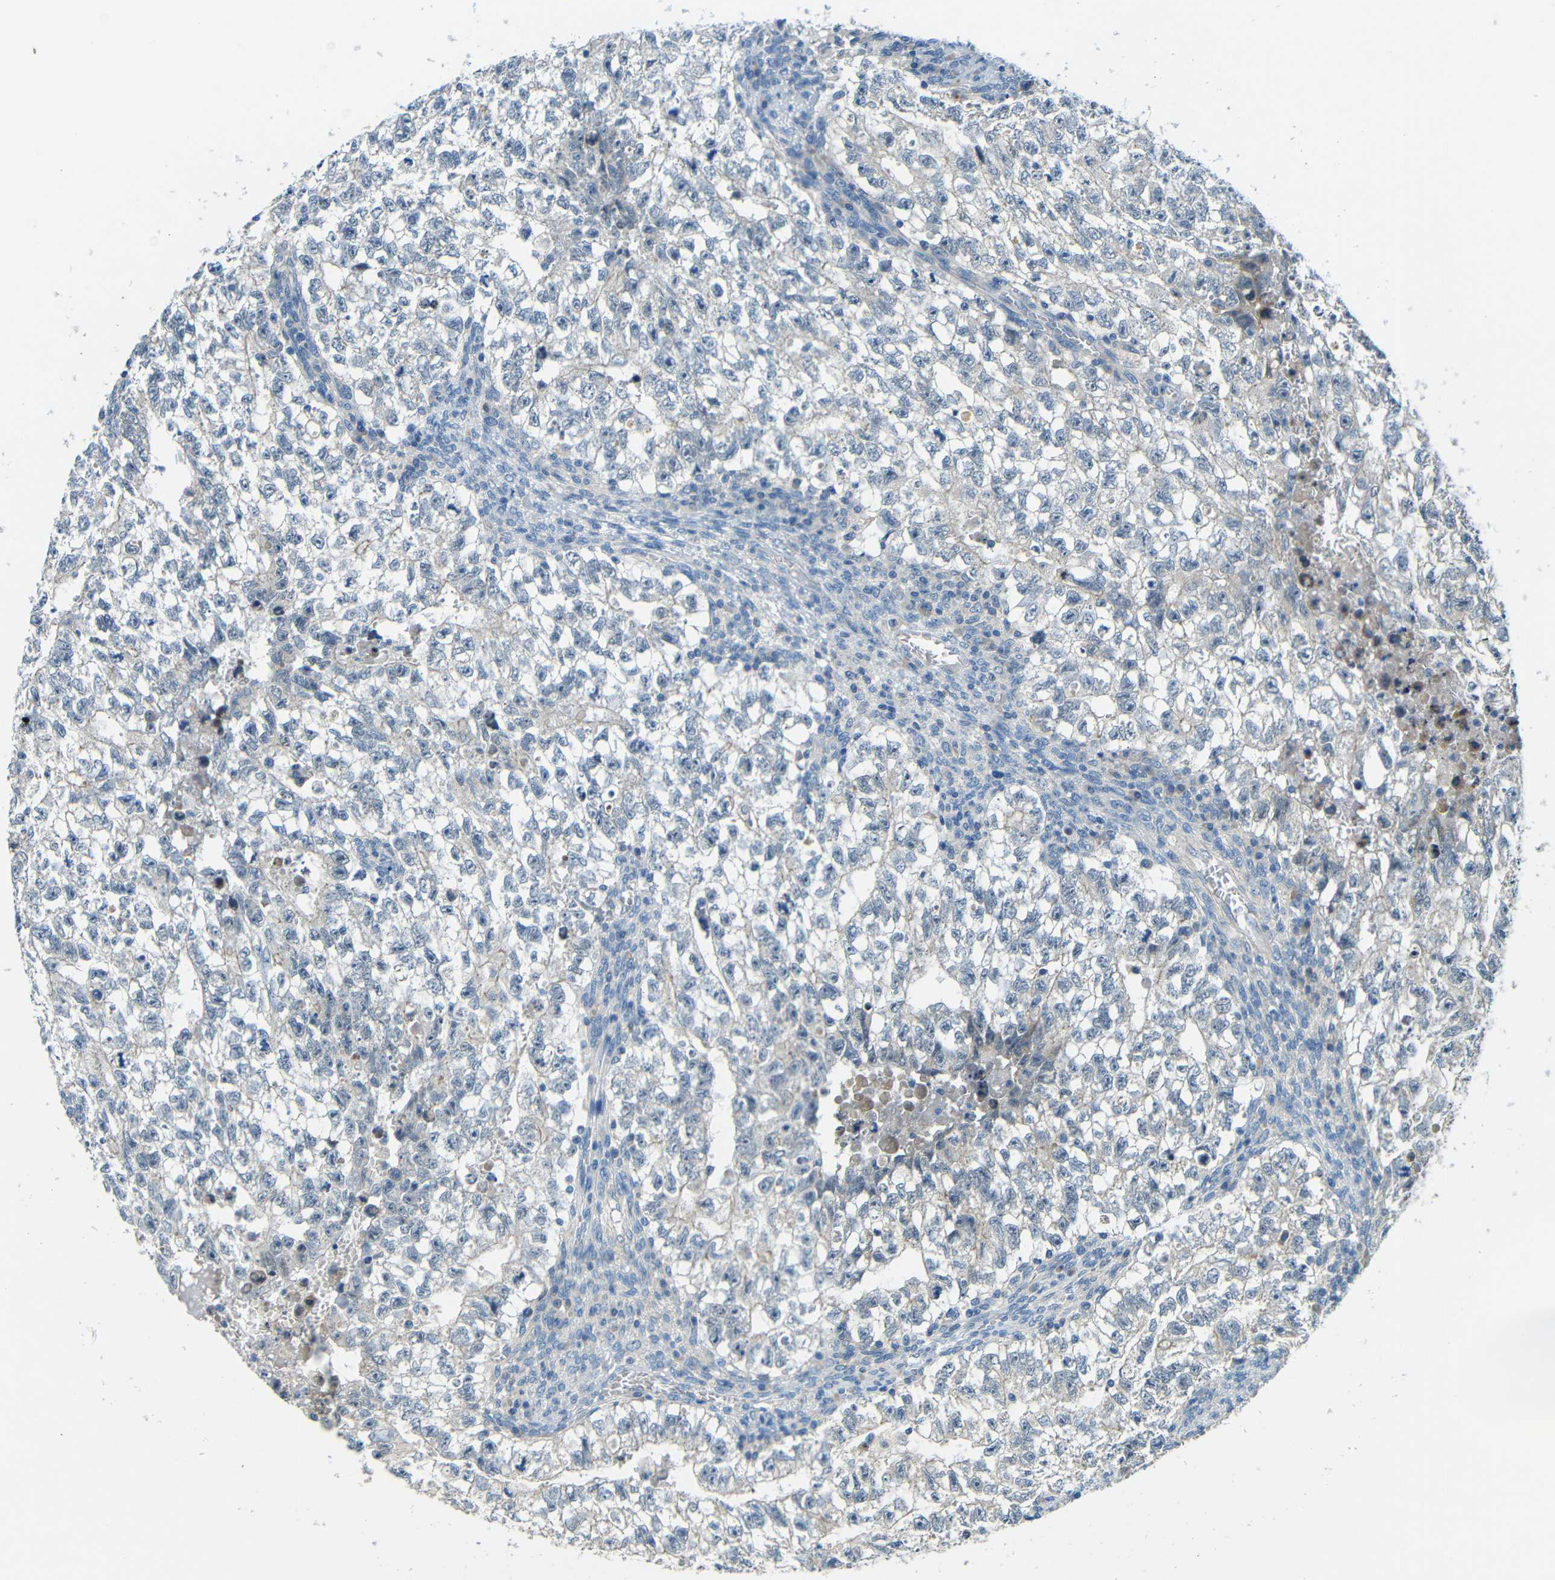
{"staining": {"intensity": "negative", "quantity": "none", "location": "none"}, "tissue": "testis cancer", "cell_type": "Tumor cells", "image_type": "cancer", "snomed": [{"axis": "morphology", "description": "Seminoma, NOS"}, {"axis": "morphology", "description": "Carcinoma, Embryonal, NOS"}, {"axis": "topography", "description": "Testis"}], "caption": "Human testis cancer stained for a protein using immunohistochemistry reveals no expression in tumor cells.", "gene": "FNDC3A", "patient": {"sex": "male", "age": 38}}